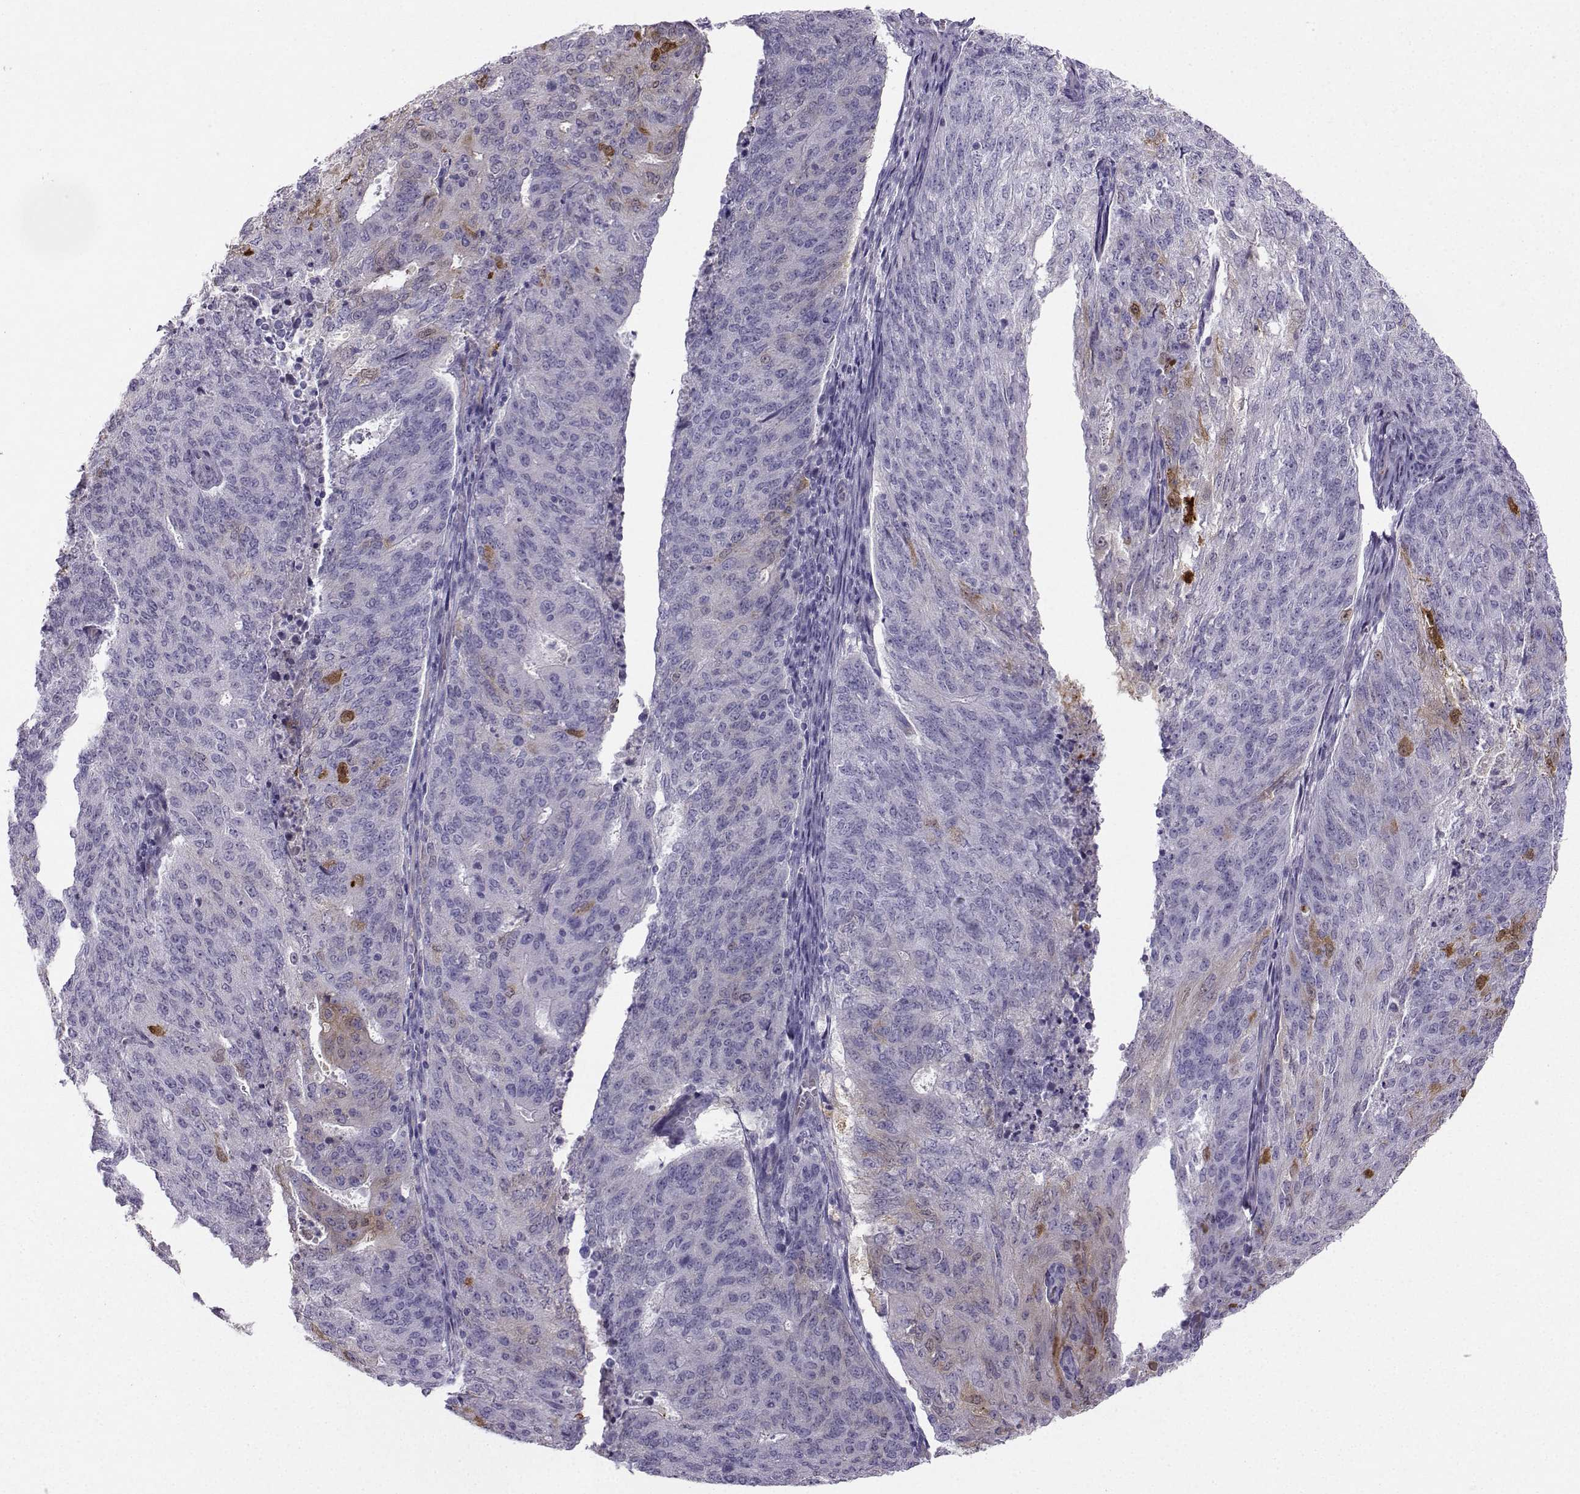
{"staining": {"intensity": "moderate", "quantity": "<25%", "location": "cytoplasmic/membranous"}, "tissue": "endometrial cancer", "cell_type": "Tumor cells", "image_type": "cancer", "snomed": [{"axis": "morphology", "description": "Adenocarcinoma, NOS"}, {"axis": "topography", "description": "Endometrium"}], "caption": "High-power microscopy captured an immunohistochemistry (IHC) photomicrograph of endometrial cancer (adenocarcinoma), revealing moderate cytoplasmic/membranous positivity in approximately <25% of tumor cells. (Brightfield microscopy of DAB IHC at high magnification).", "gene": "NQO1", "patient": {"sex": "female", "age": 82}}